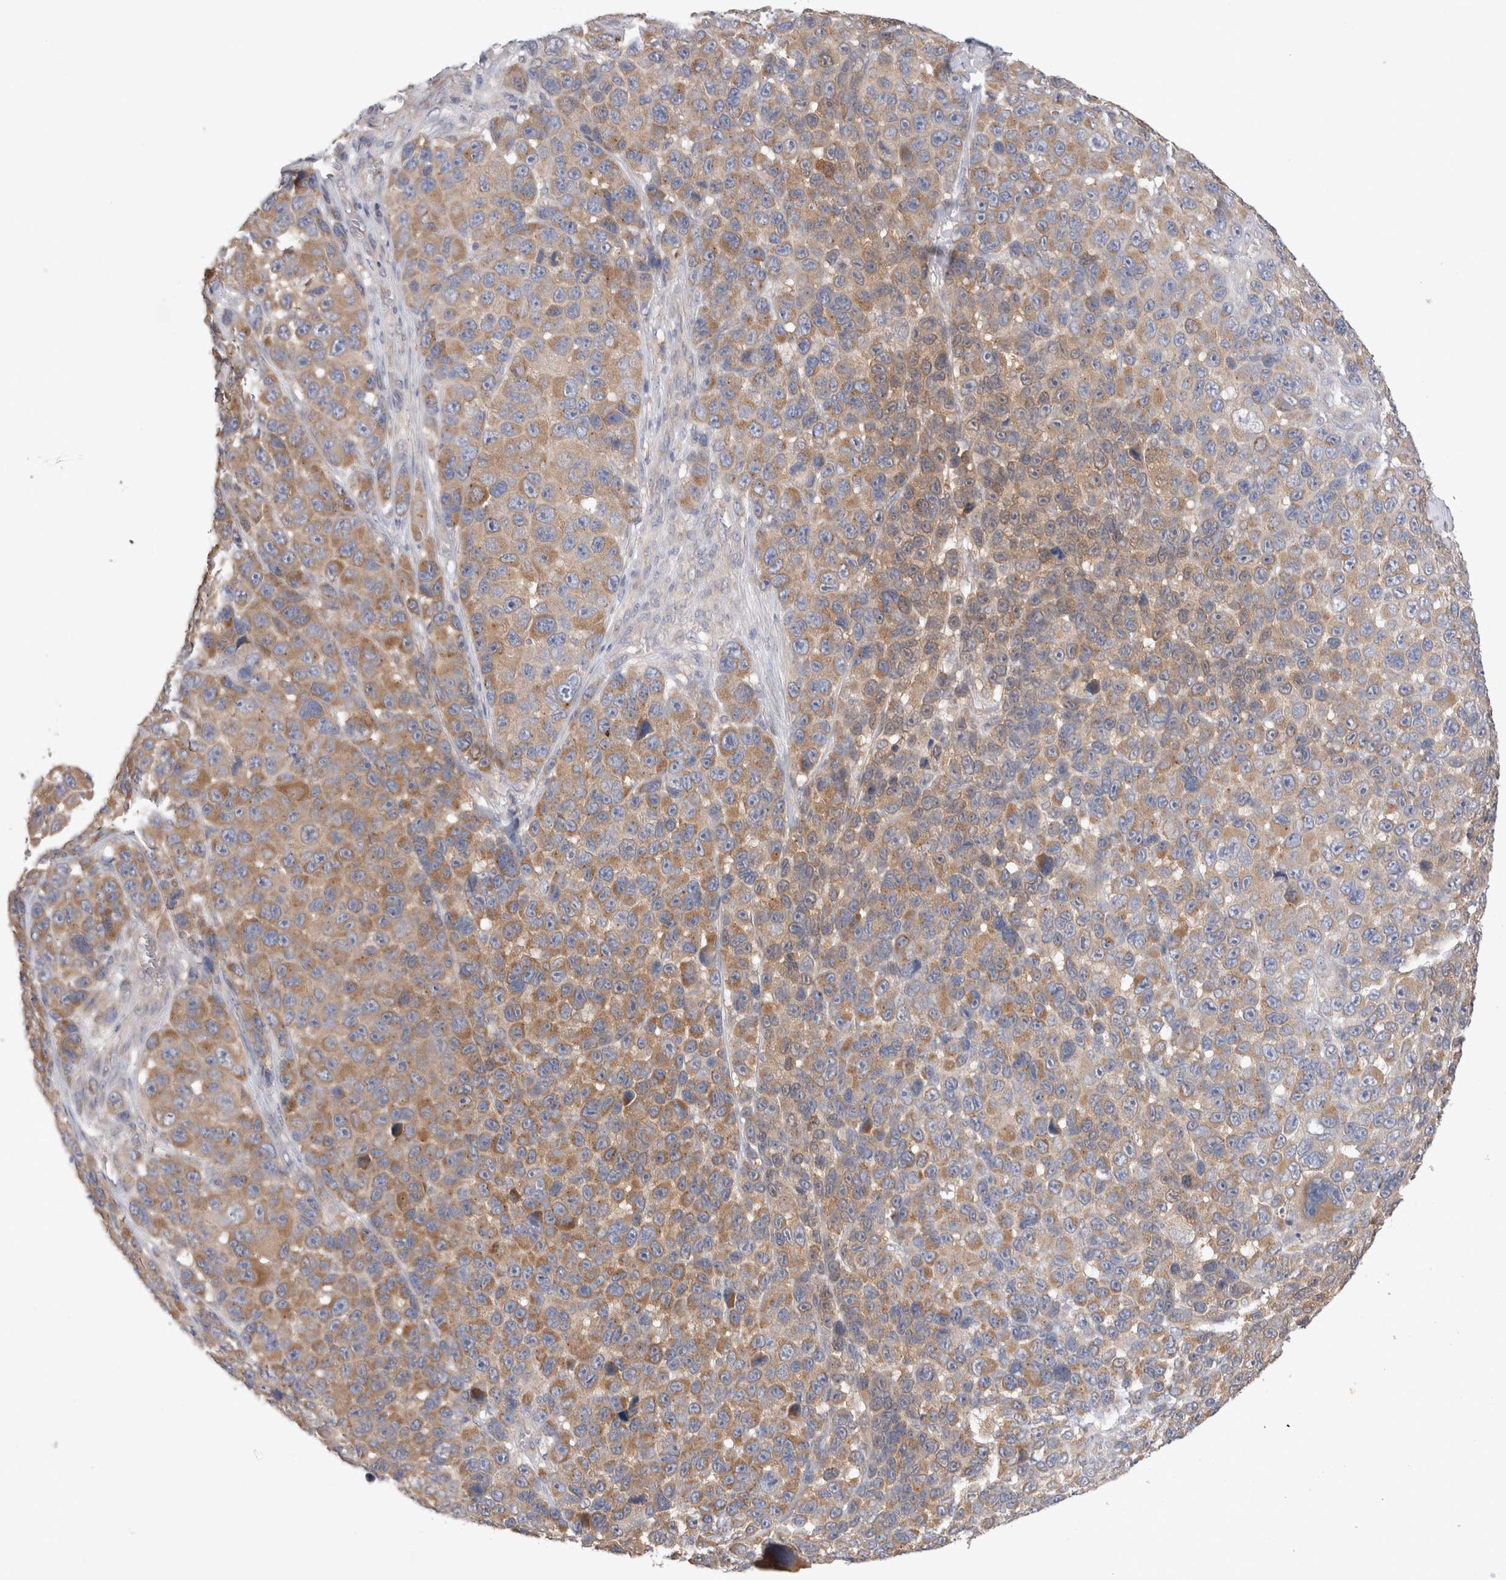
{"staining": {"intensity": "moderate", "quantity": ">75%", "location": "cytoplasmic/membranous"}, "tissue": "melanoma", "cell_type": "Tumor cells", "image_type": "cancer", "snomed": [{"axis": "morphology", "description": "Malignant melanoma, NOS"}, {"axis": "topography", "description": "Skin"}], "caption": "Malignant melanoma stained with immunohistochemistry shows moderate cytoplasmic/membranous positivity in approximately >75% of tumor cells. (brown staining indicates protein expression, while blue staining denotes nuclei).", "gene": "IFT74", "patient": {"sex": "male", "age": 53}}